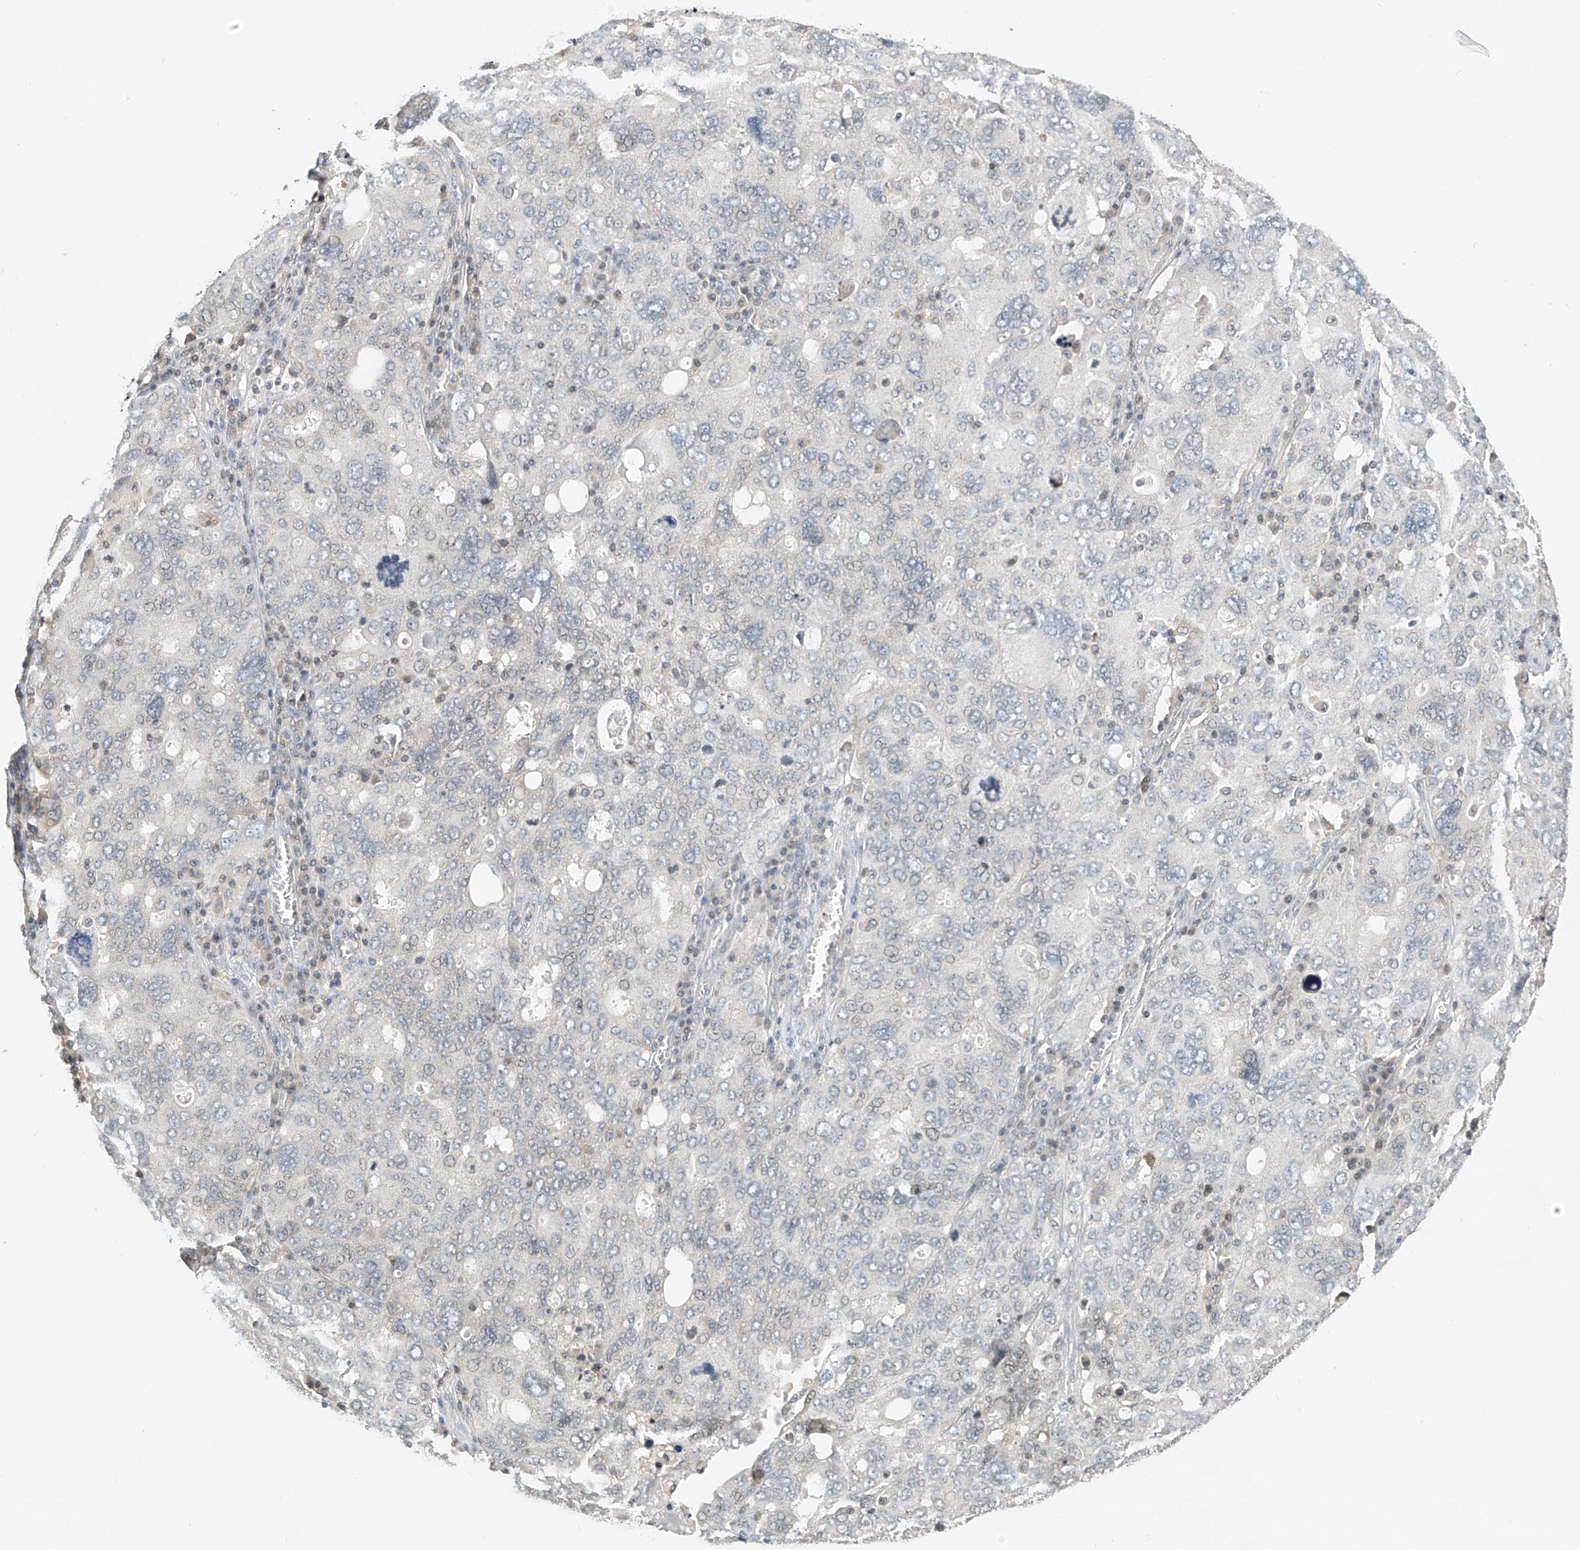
{"staining": {"intensity": "negative", "quantity": "none", "location": "none"}, "tissue": "ovarian cancer", "cell_type": "Tumor cells", "image_type": "cancer", "snomed": [{"axis": "morphology", "description": "Carcinoma, endometroid"}, {"axis": "topography", "description": "Ovary"}], "caption": "High power microscopy histopathology image of an immunohistochemistry (IHC) micrograph of ovarian cancer (endometroid carcinoma), revealing no significant expression in tumor cells.", "gene": "PPA2", "patient": {"sex": "female", "age": 62}}